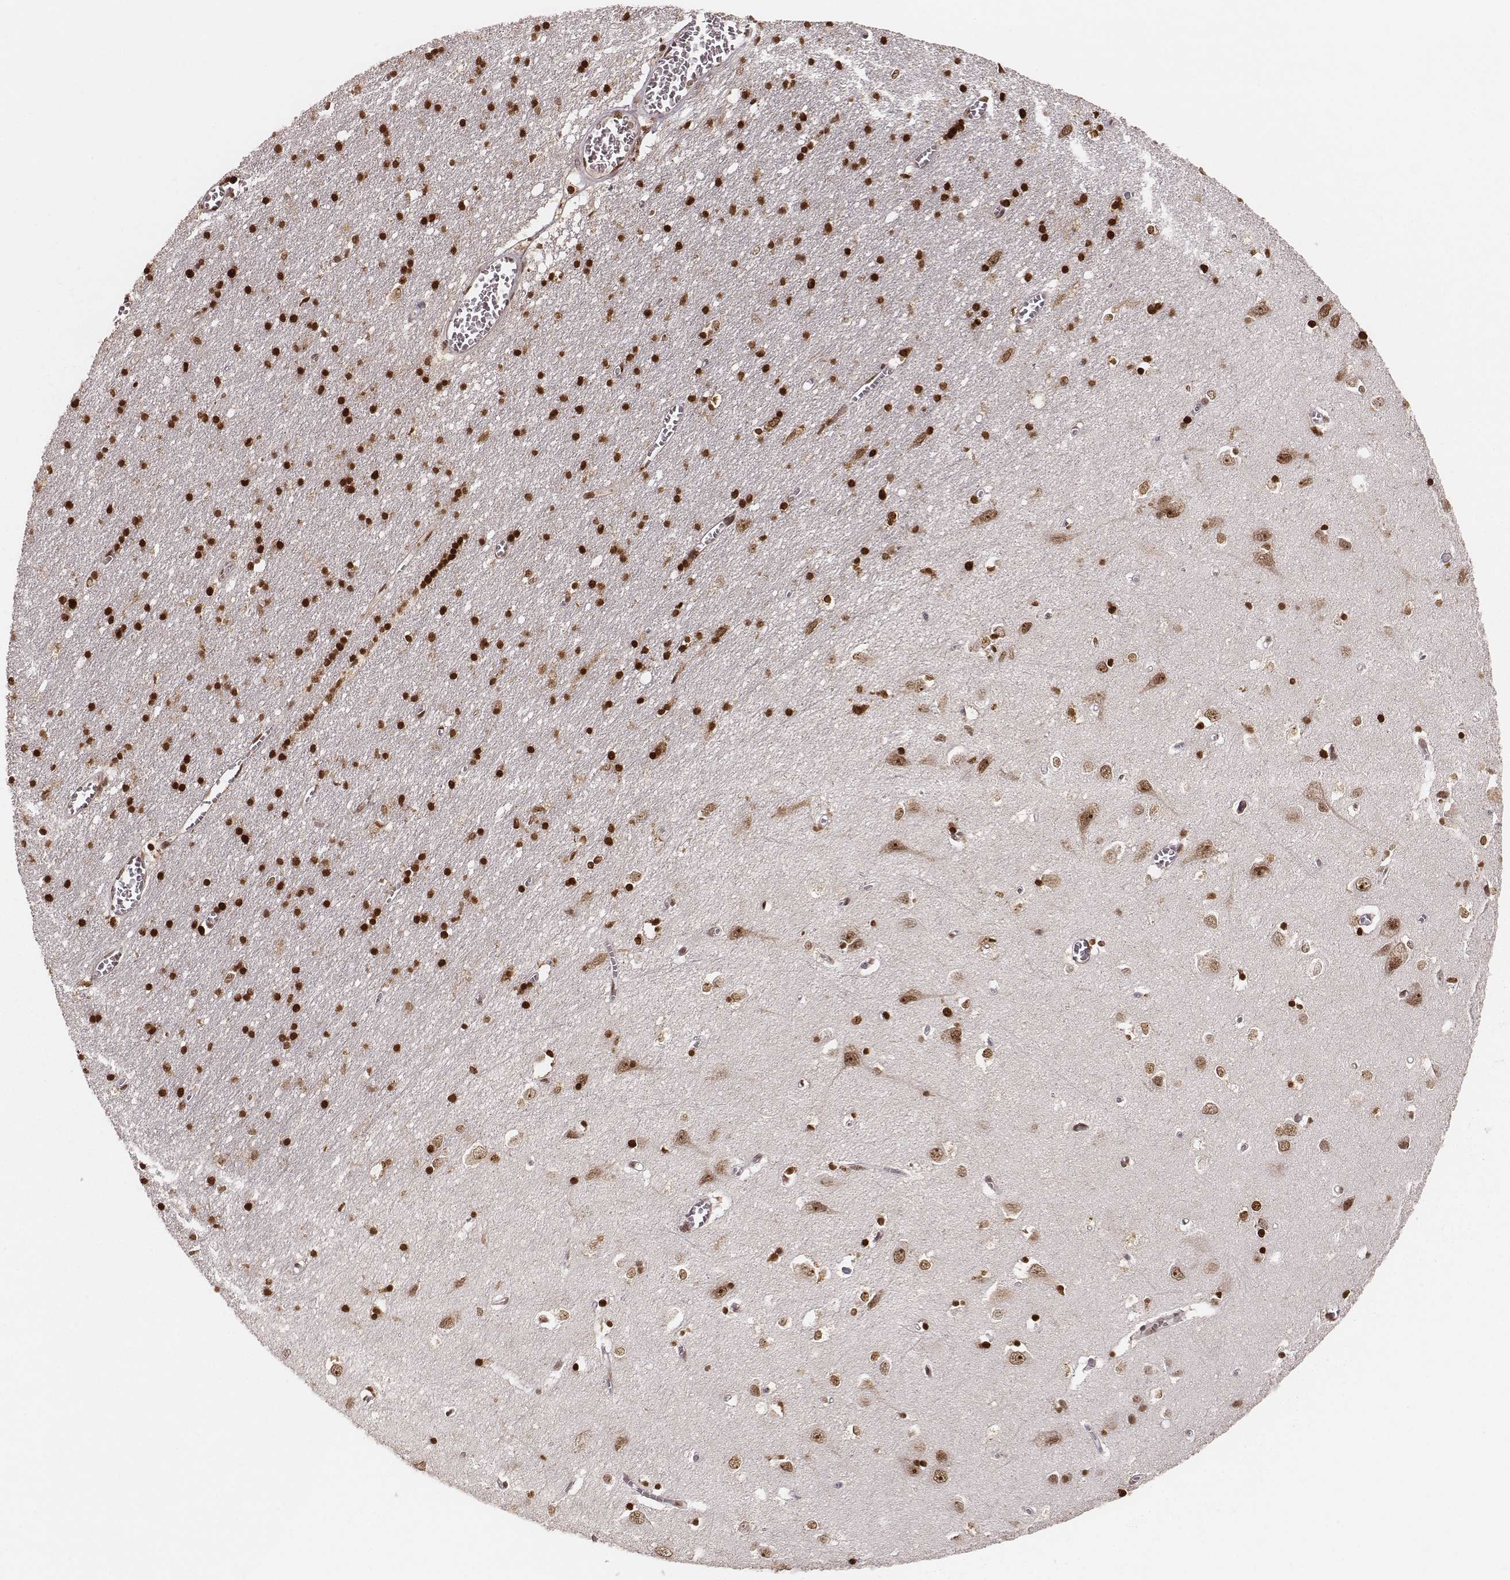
{"staining": {"intensity": "moderate", "quantity": ">75%", "location": "nuclear"}, "tissue": "cerebral cortex", "cell_type": "Endothelial cells", "image_type": "normal", "snomed": [{"axis": "morphology", "description": "Normal tissue, NOS"}, {"axis": "topography", "description": "Cerebral cortex"}], "caption": "Protein staining of normal cerebral cortex demonstrates moderate nuclear expression in approximately >75% of endothelial cells.", "gene": "PARP1", "patient": {"sex": "male", "age": 70}}